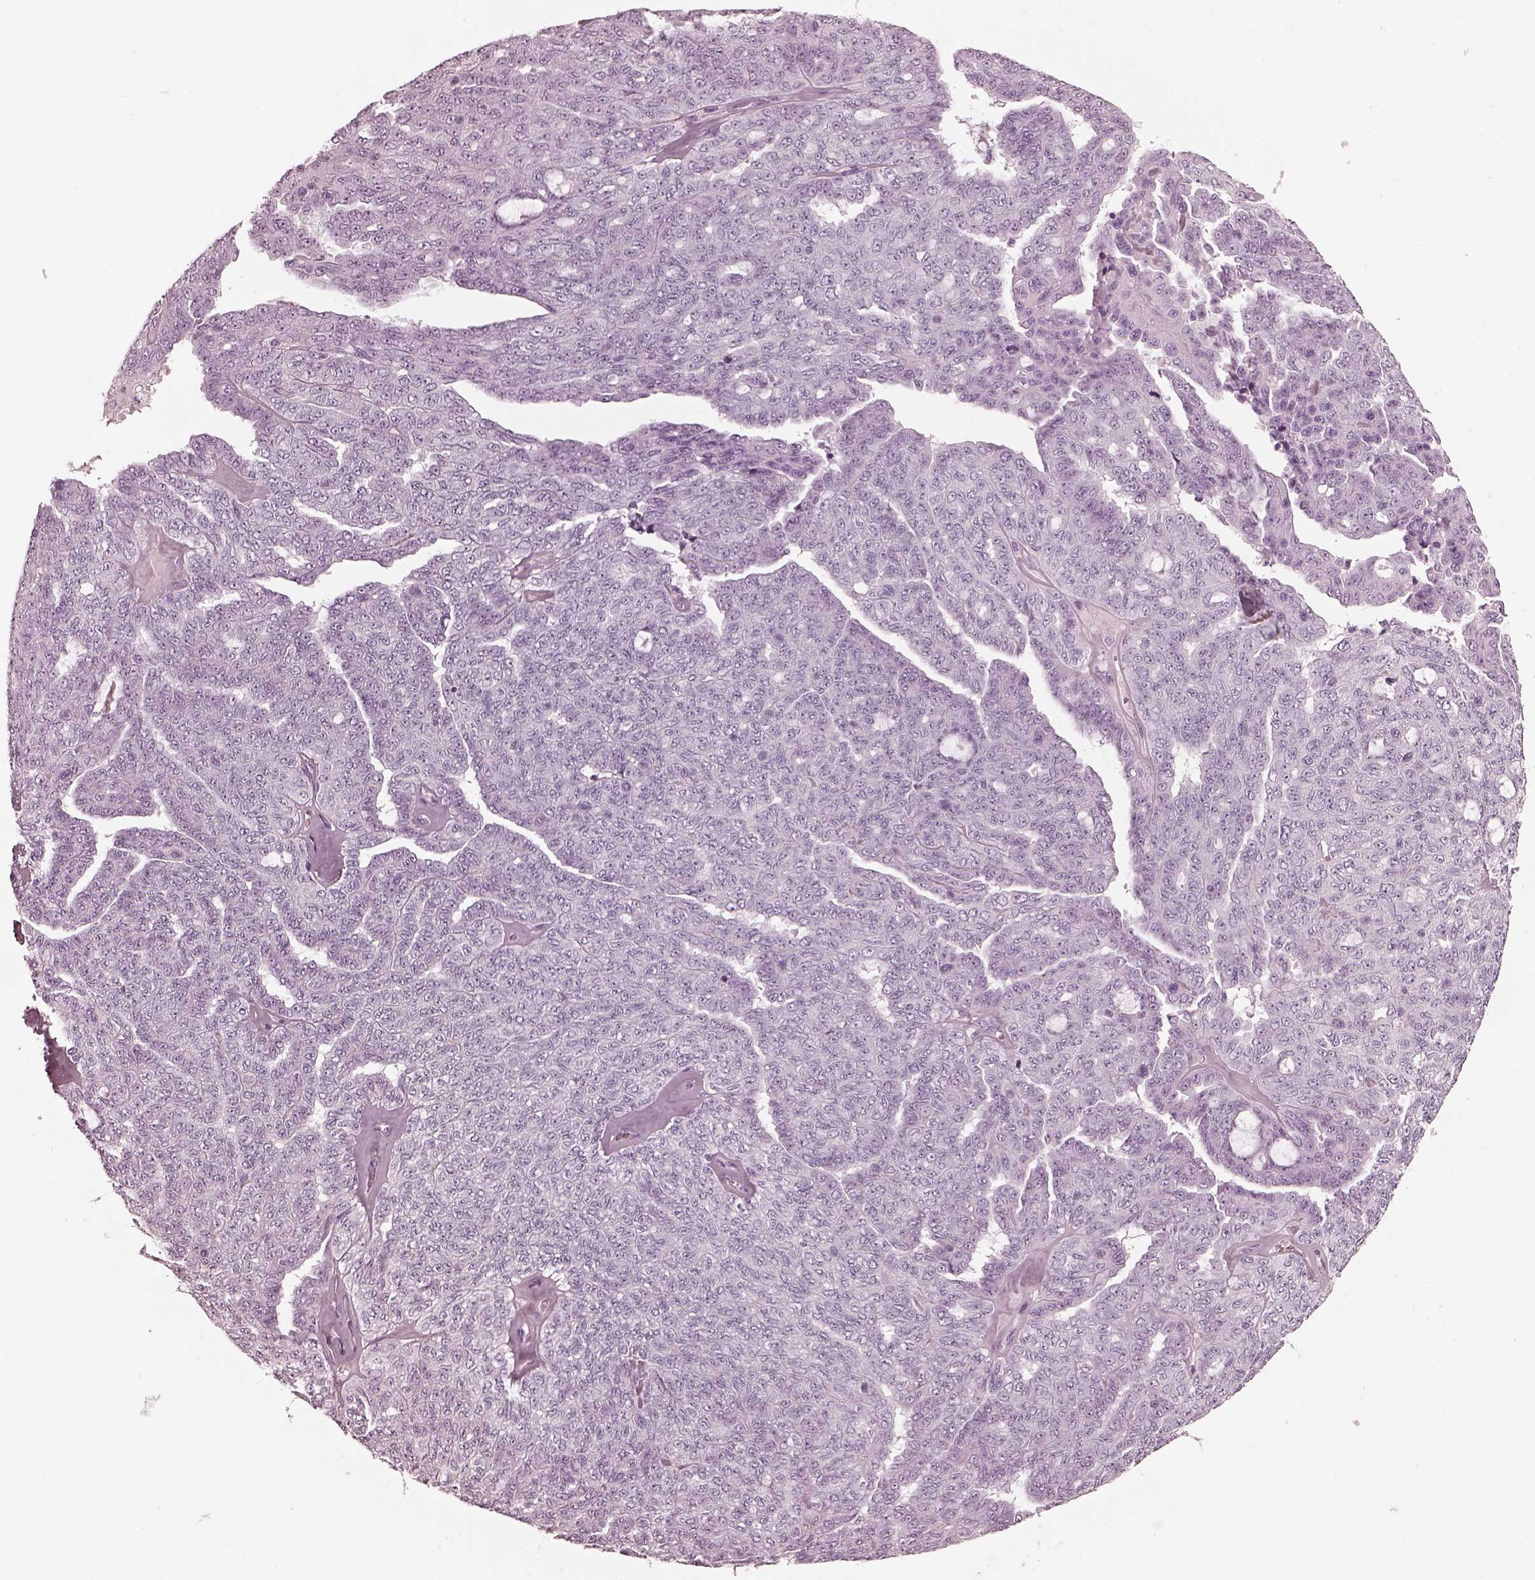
{"staining": {"intensity": "negative", "quantity": "none", "location": "none"}, "tissue": "ovarian cancer", "cell_type": "Tumor cells", "image_type": "cancer", "snomed": [{"axis": "morphology", "description": "Cystadenocarcinoma, serous, NOS"}, {"axis": "topography", "description": "Ovary"}], "caption": "IHC histopathology image of serous cystadenocarcinoma (ovarian) stained for a protein (brown), which exhibits no staining in tumor cells.", "gene": "FABP9", "patient": {"sex": "female", "age": 71}}